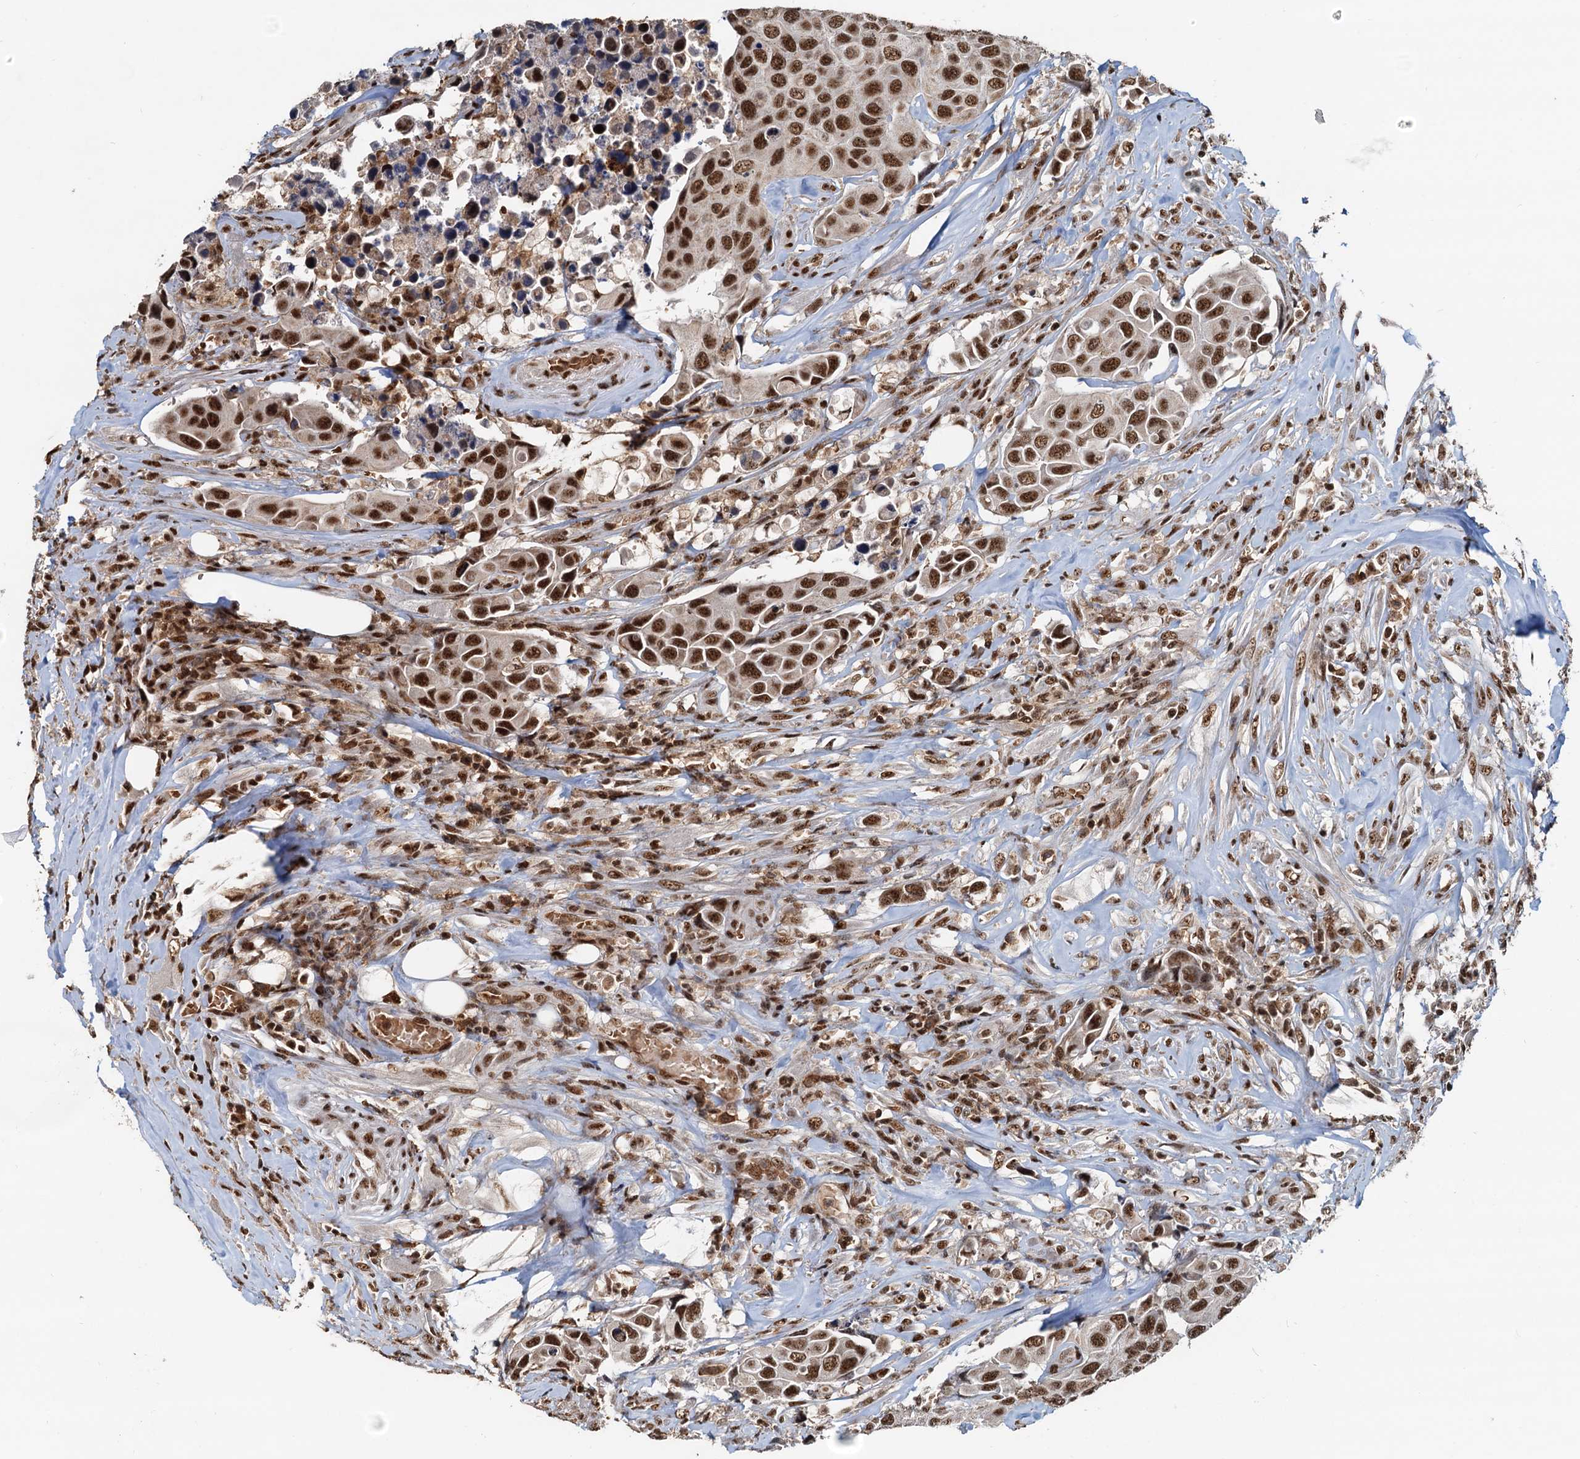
{"staining": {"intensity": "strong", "quantity": ">75%", "location": "nuclear"}, "tissue": "urothelial cancer", "cell_type": "Tumor cells", "image_type": "cancer", "snomed": [{"axis": "morphology", "description": "Urothelial carcinoma, High grade"}, {"axis": "topography", "description": "Urinary bladder"}], "caption": "A brown stain shows strong nuclear positivity of a protein in urothelial cancer tumor cells.", "gene": "RSRC2", "patient": {"sex": "male", "age": 74}}